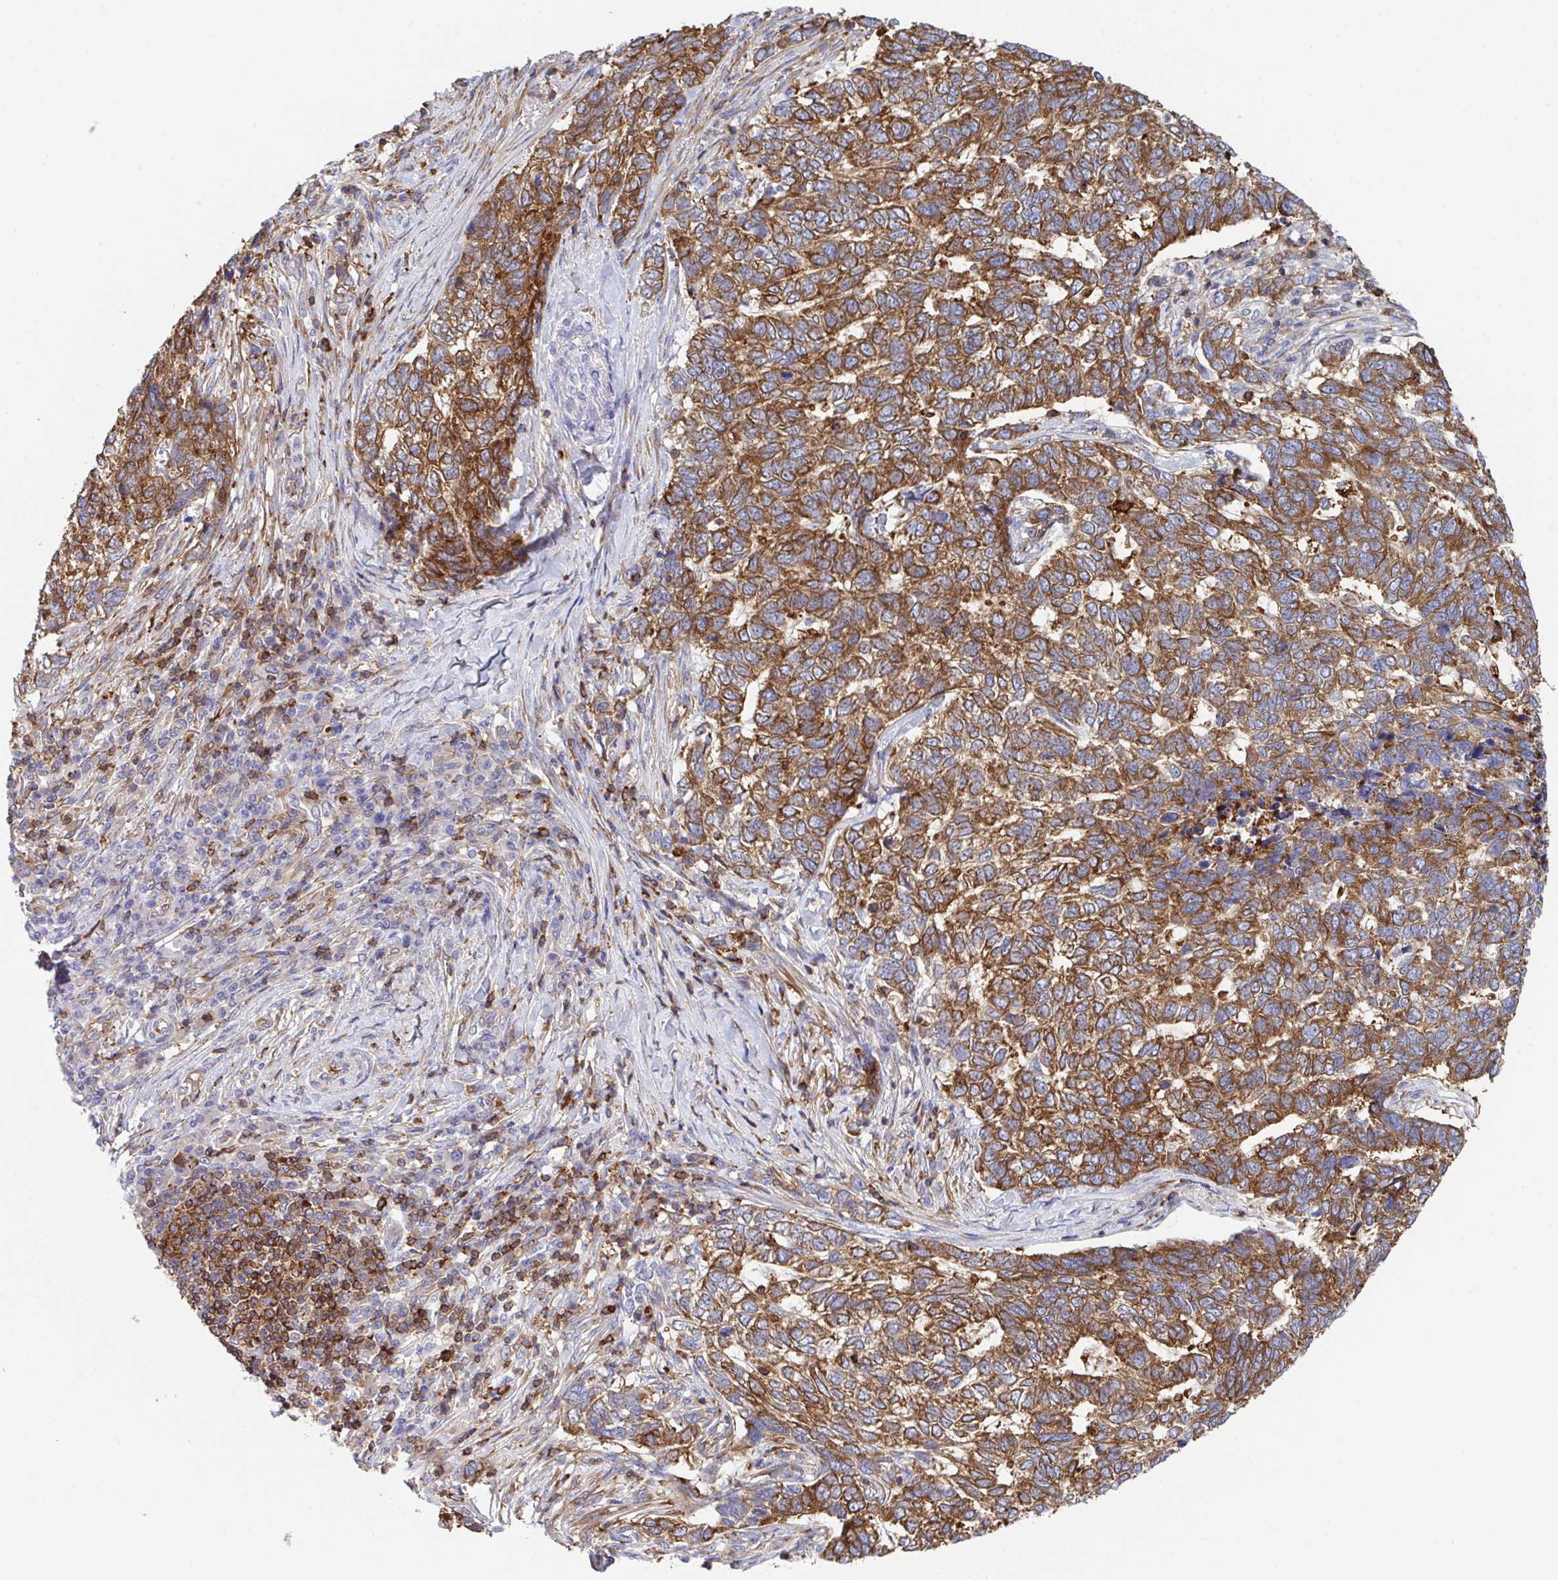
{"staining": {"intensity": "strong", "quantity": ">75%", "location": "cytoplasmic/membranous"}, "tissue": "skin cancer", "cell_type": "Tumor cells", "image_type": "cancer", "snomed": [{"axis": "morphology", "description": "Basal cell carcinoma"}, {"axis": "topography", "description": "Skin"}], "caption": "DAB (3,3'-diaminobenzidine) immunohistochemical staining of basal cell carcinoma (skin) exhibits strong cytoplasmic/membranous protein staining in approximately >75% of tumor cells.", "gene": "WNK1", "patient": {"sex": "female", "age": 65}}